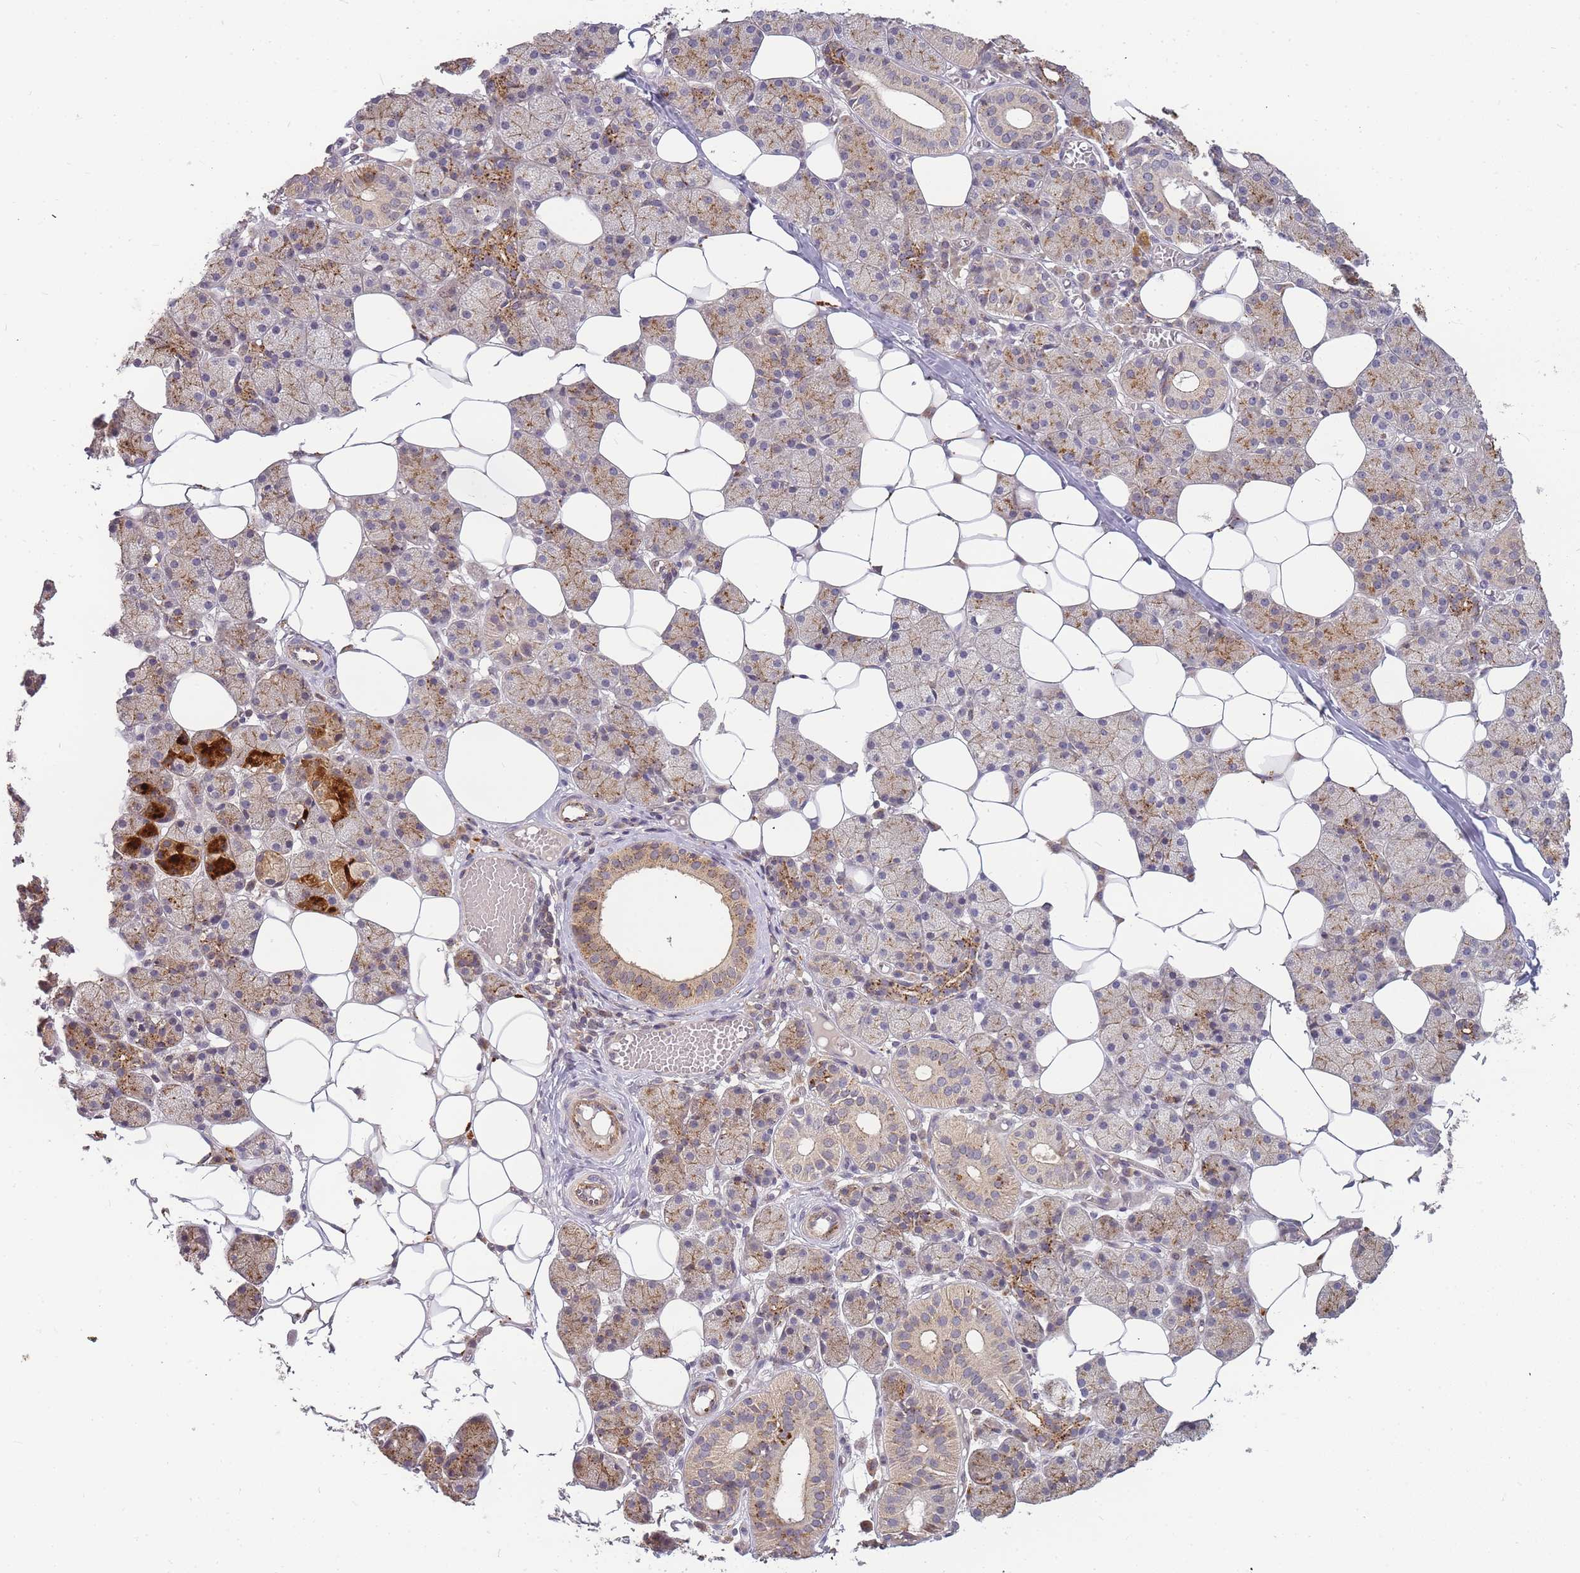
{"staining": {"intensity": "moderate", "quantity": "25%-75%", "location": "cytoplasmic/membranous"}, "tissue": "salivary gland", "cell_type": "Glandular cells", "image_type": "normal", "snomed": [{"axis": "morphology", "description": "Normal tissue, NOS"}, {"axis": "topography", "description": "Salivary gland"}], "caption": "Immunohistochemical staining of benign salivary gland shows moderate cytoplasmic/membranous protein positivity in about 25%-75% of glandular cells.", "gene": "ATG5", "patient": {"sex": "female", "age": 33}}